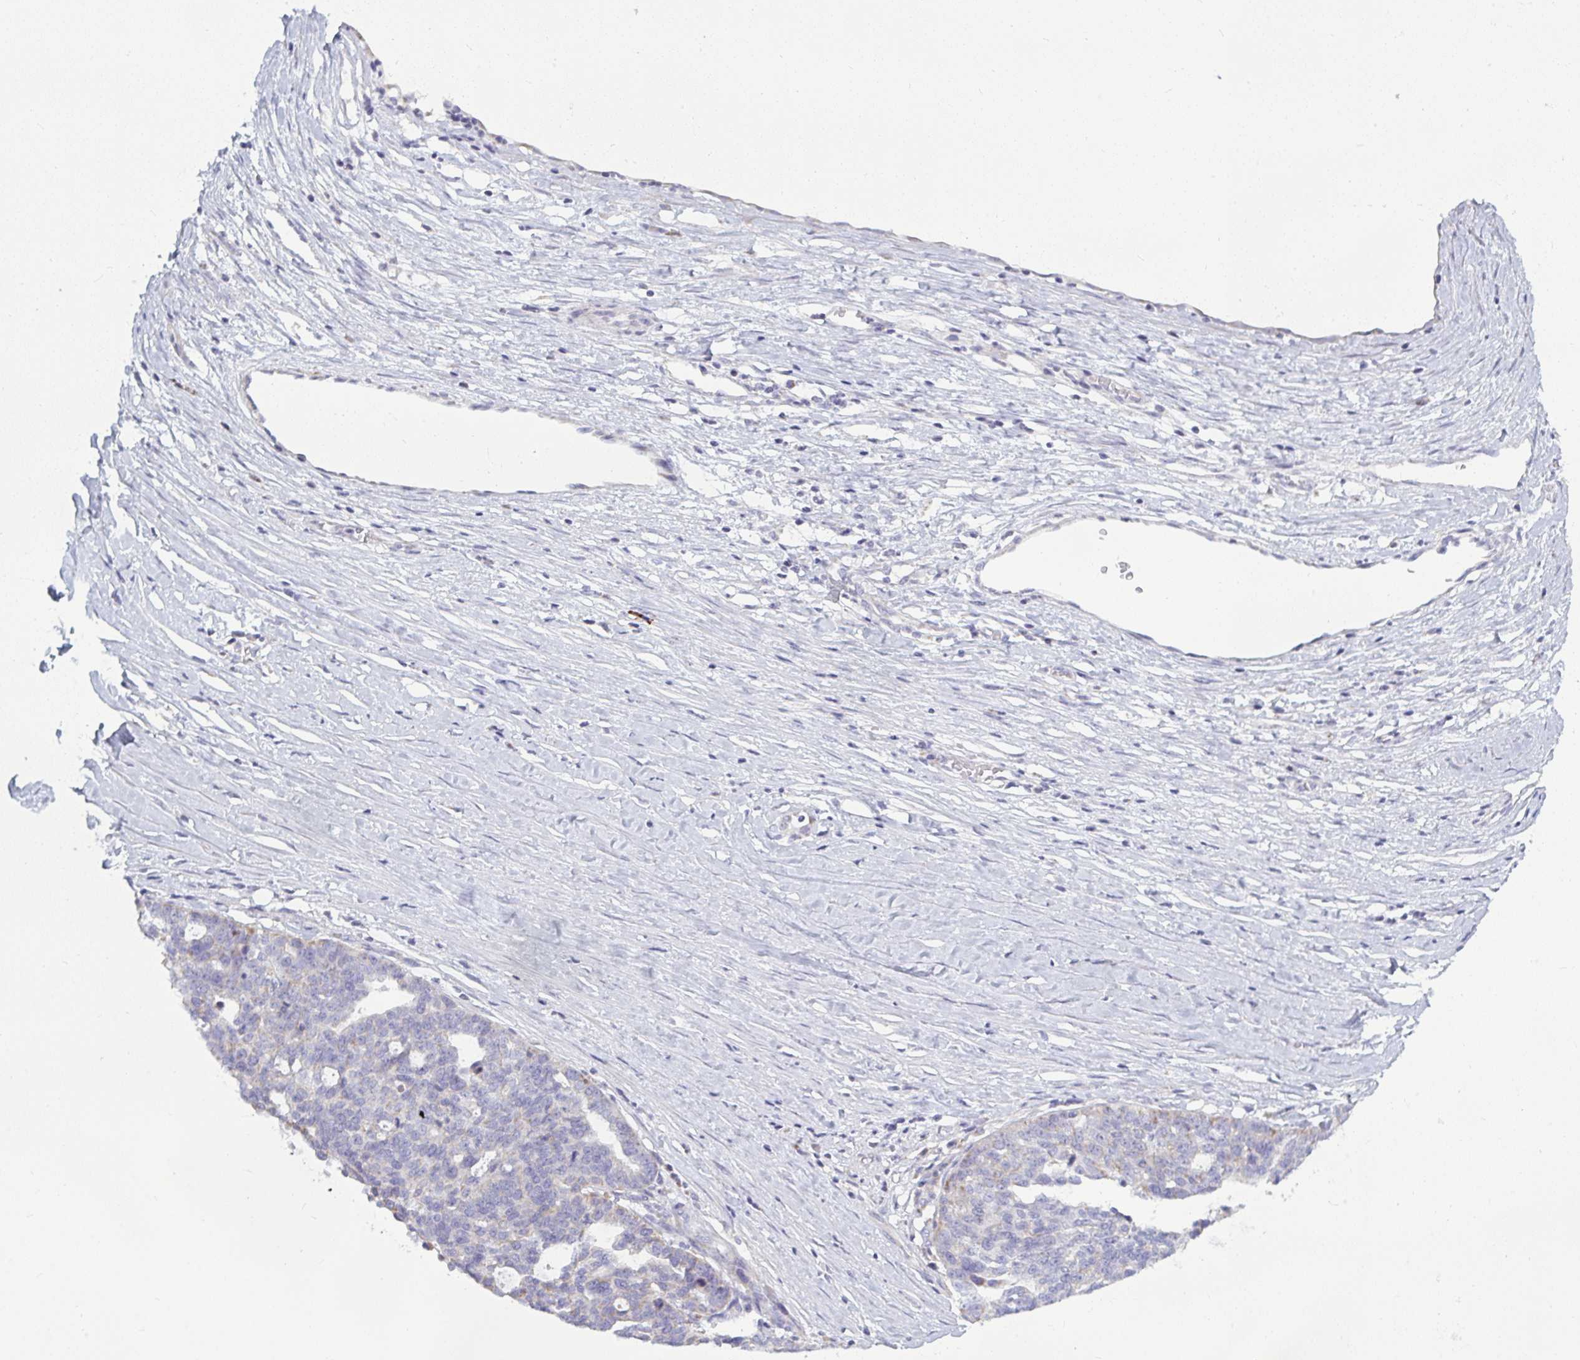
{"staining": {"intensity": "weak", "quantity": "<25%", "location": "cytoplasmic/membranous"}, "tissue": "ovarian cancer", "cell_type": "Tumor cells", "image_type": "cancer", "snomed": [{"axis": "morphology", "description": "Cystadenocarcinoma, serous, NOS"}, {"axis": "topography", "description": "Ovary"}], "caption": "Immunohistochemistry (IHC) image of neoplastic tissue: human ovarian cancer stained with DAB demonstrates no significant protein positivity in tumor cells.", "gene": "ATG9A", "patient": {"sex": "female", "age": 59}}